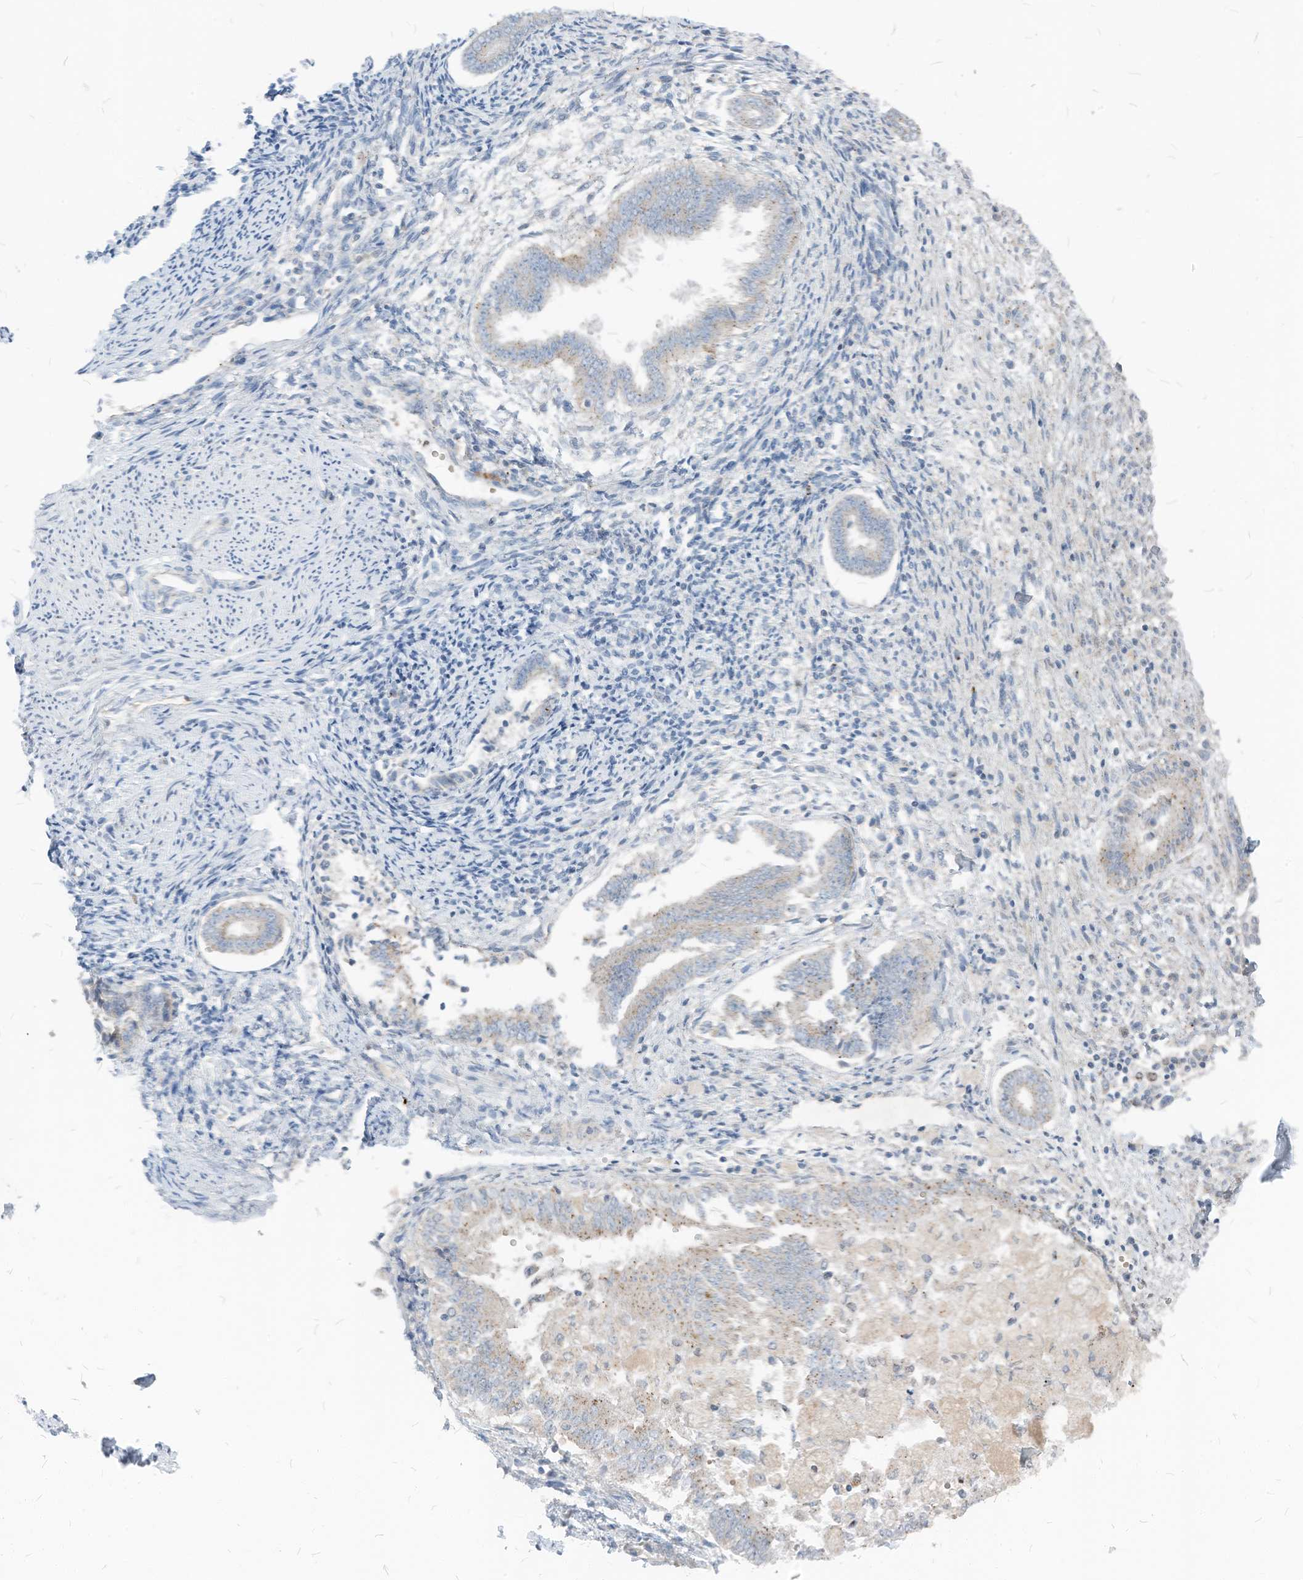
{"staining": {"intensity": "negative", "quantity": "none", "location": "none"}, "tissue": "endometrium", "cell_type": "Cells in endometrial stroma", "image_type": "normal", "snomed": [{"axis": "morphology", "description": "Normal tissue, NOS"}, {"axis": "topography", "description": "Endometrium"}], "caption": "Immunohistochemical staining of normal endometrium reveals no significant staining in cells in endometrial stroma. The staining is performed using DAB (3,3'-diaminobenzidine) brown chromogen with nuclei counter-stained in using hematoxylin.", "gene": "CHMP2B", "patient": {"sex": "female", "age": 56}}